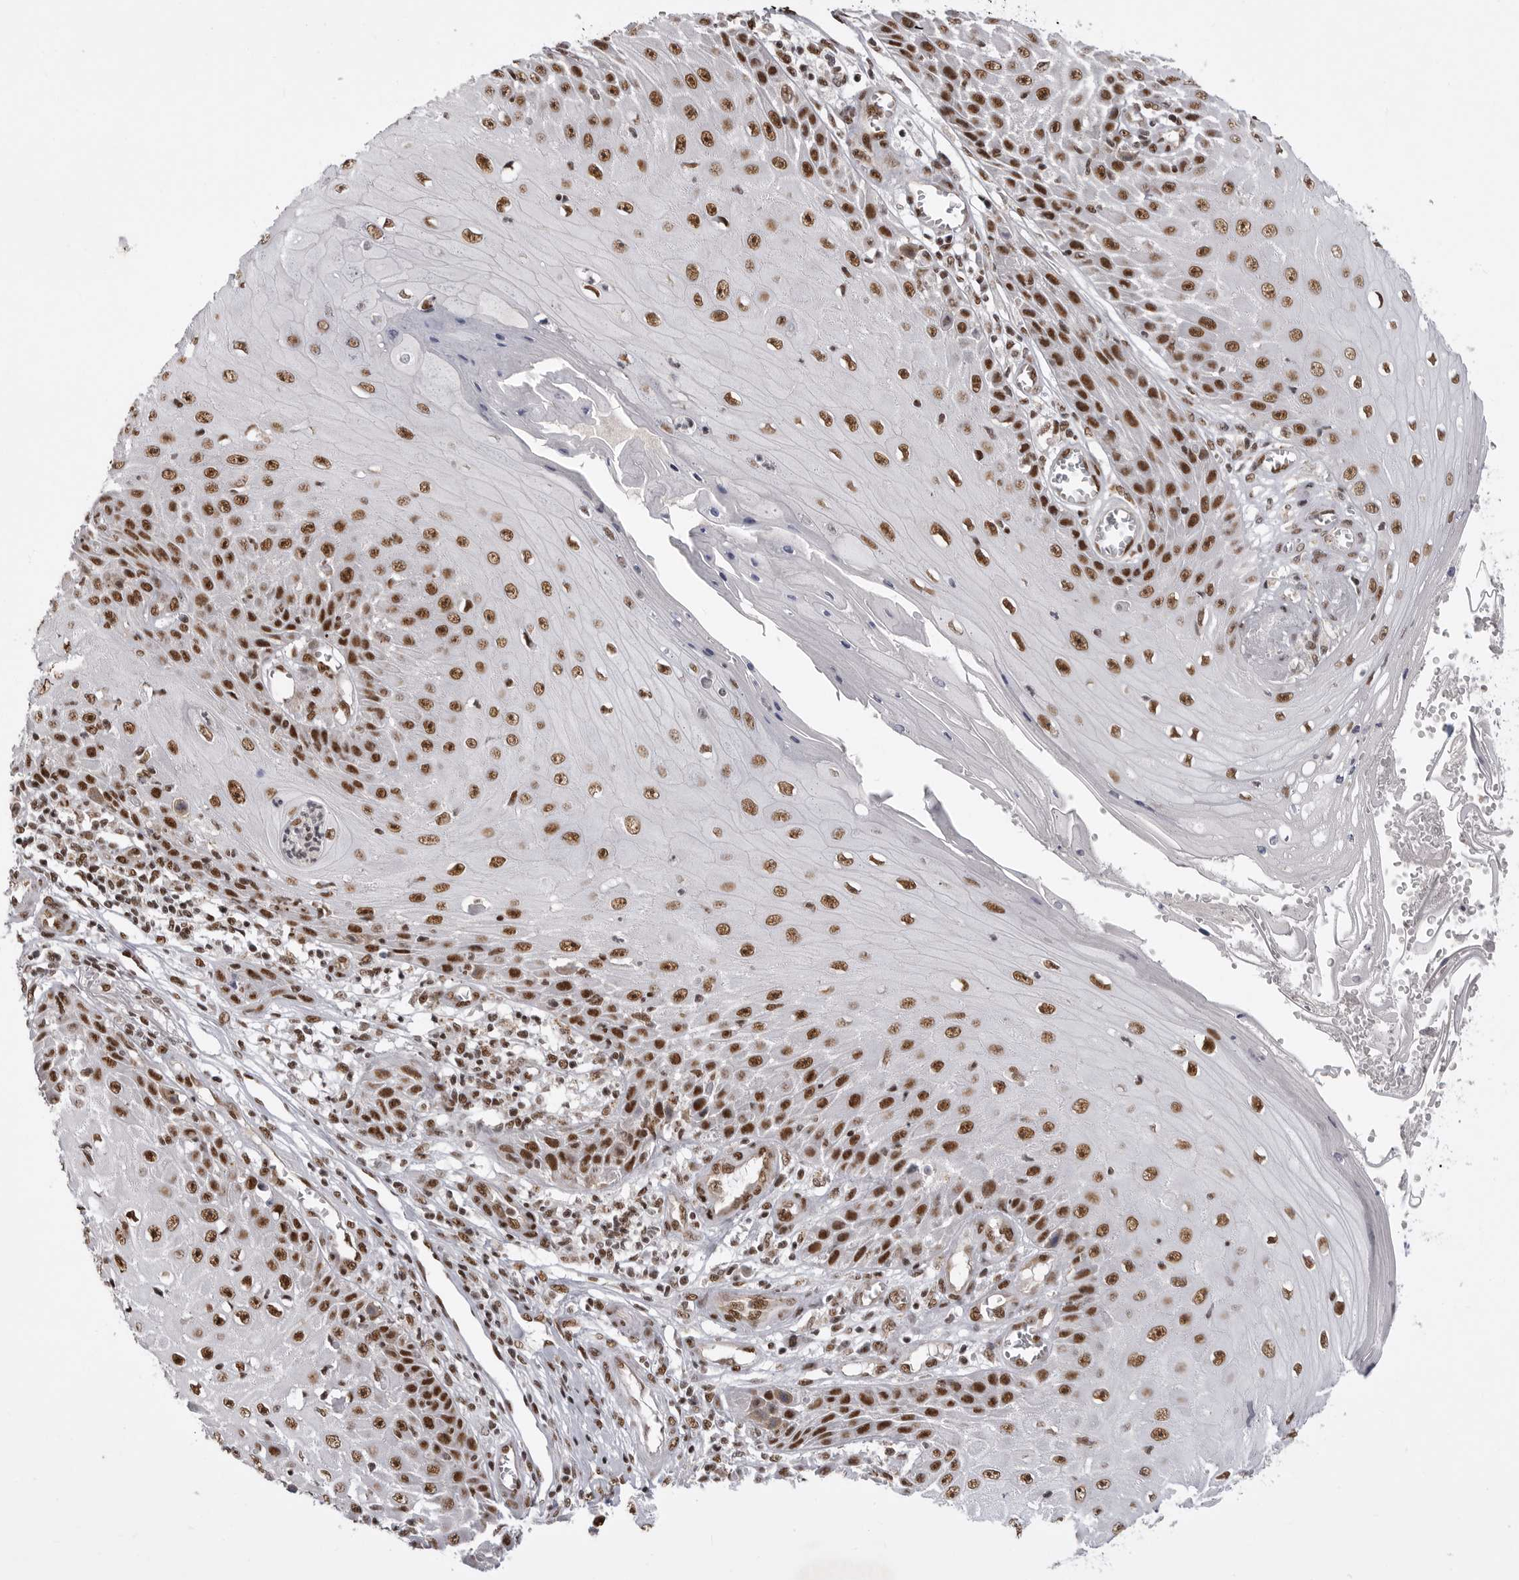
{"staining": {"intensity": "strong", "quantity": ">75%", "location": "nuclear"}, "tissue": "skin cancer", "cell_type": "Tumor cells", "image_type": "cancer", "snomed": [{"axis": "morphology", "description": "Squamous cell carcinoma, NOS"}, {"axis": "topography", "description": "Skin"}], "caption": "IHC of skin cancer (squamous cell carcinoma) demonstrates high levels of strong nuclear staining in about >75% of tumor cells. The staining was performed using DAB, with brown indicating positive protein expression. Nuclei are stained blue with hematoxylin.", "gene": "PPP1R8", "patient": {"sex": "female", "age": 73}}